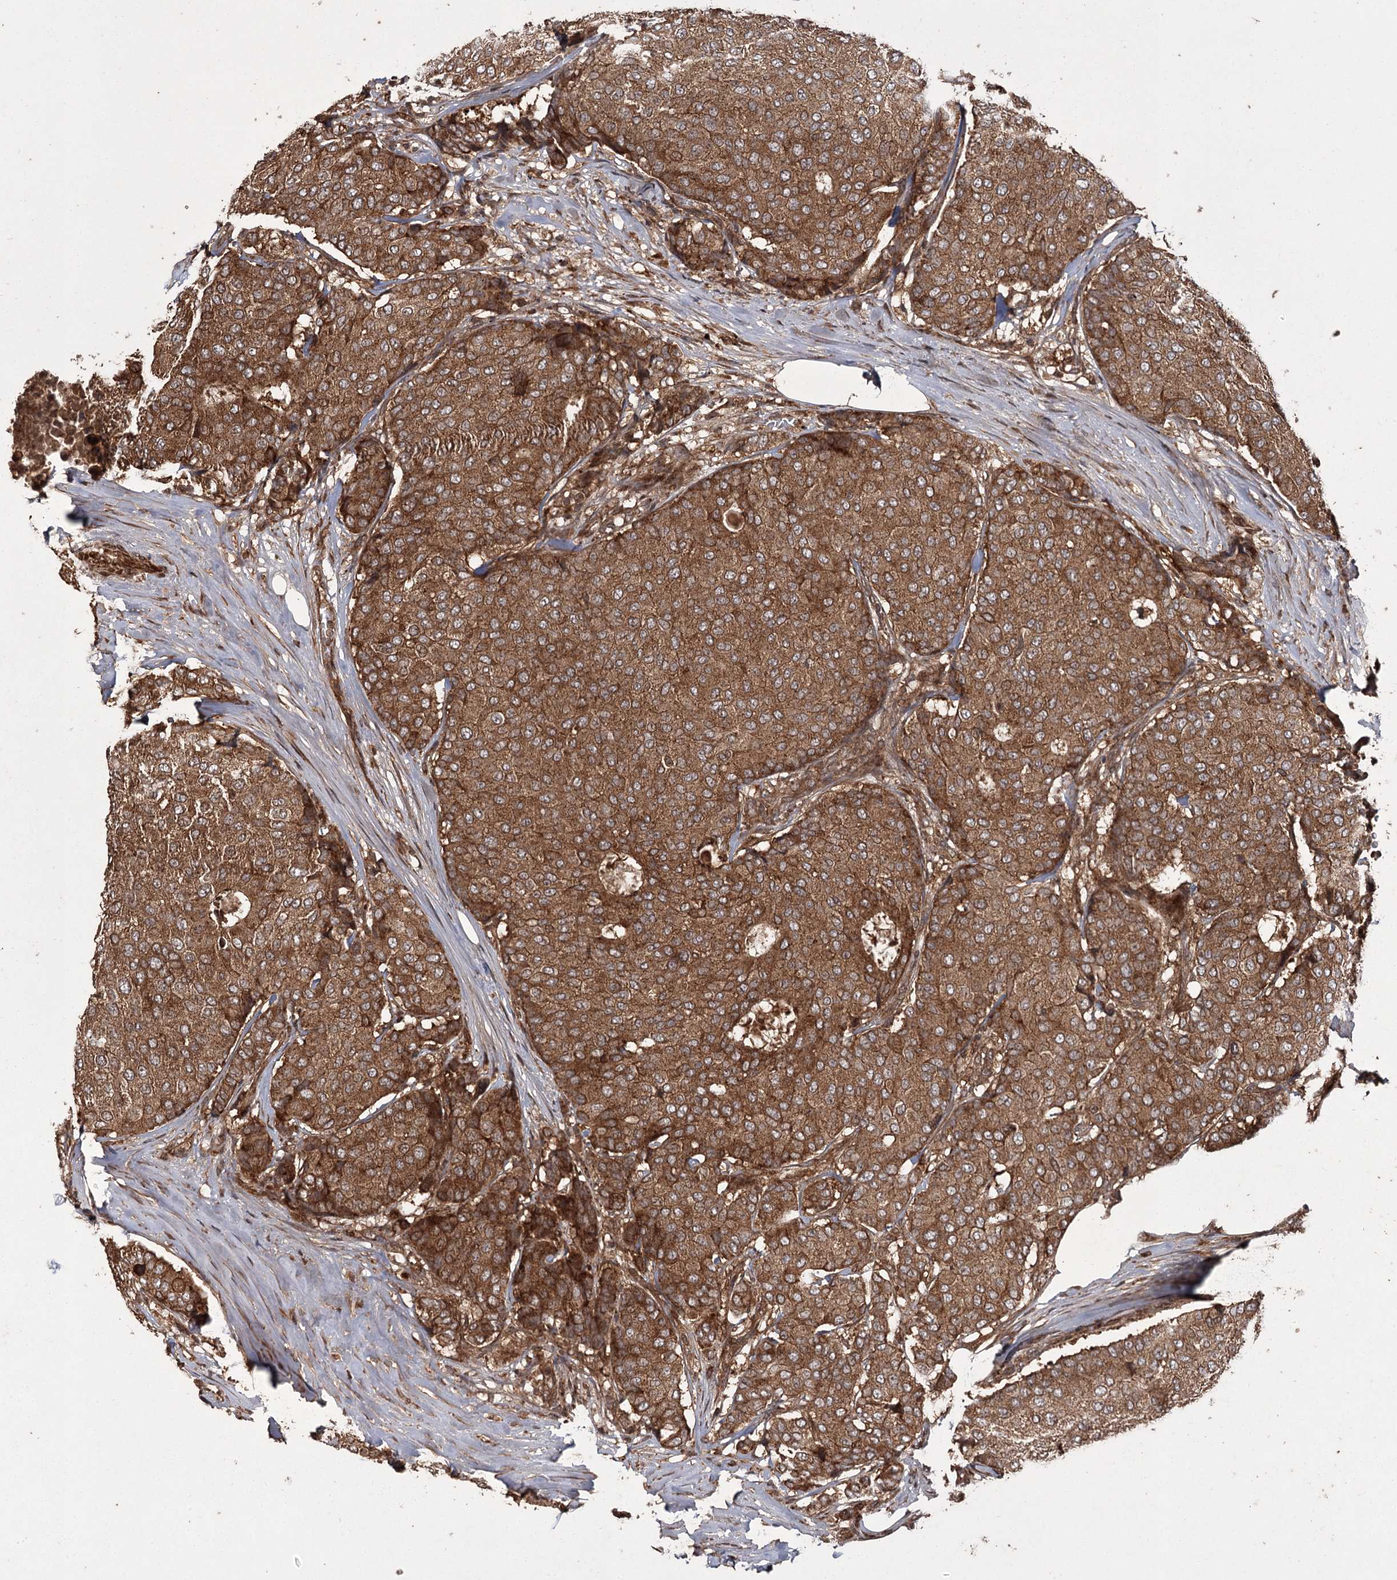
{"staining": {"intensity": "moderate", "quantity": ">75%", "location": "cytoplasmic/membranous"}, "tissue": "breast cancer", "cell_type": "Tumor cells", "image_type": "cancer", "snomed": [{"axis": "morphology", "description": "Duct carcinoma"}, {"axis": "topography", "description": "Breast"}], "caption": "A high-resolution photomicrograph shows immunohistochemistry staining of breast invasive ductal carcinoma, which displays moderate cytoplasmic/membranous staining in about >75% of tumor cells.", "gene": "RPAP3", "patient": {"sex": "female", "age": 75}}